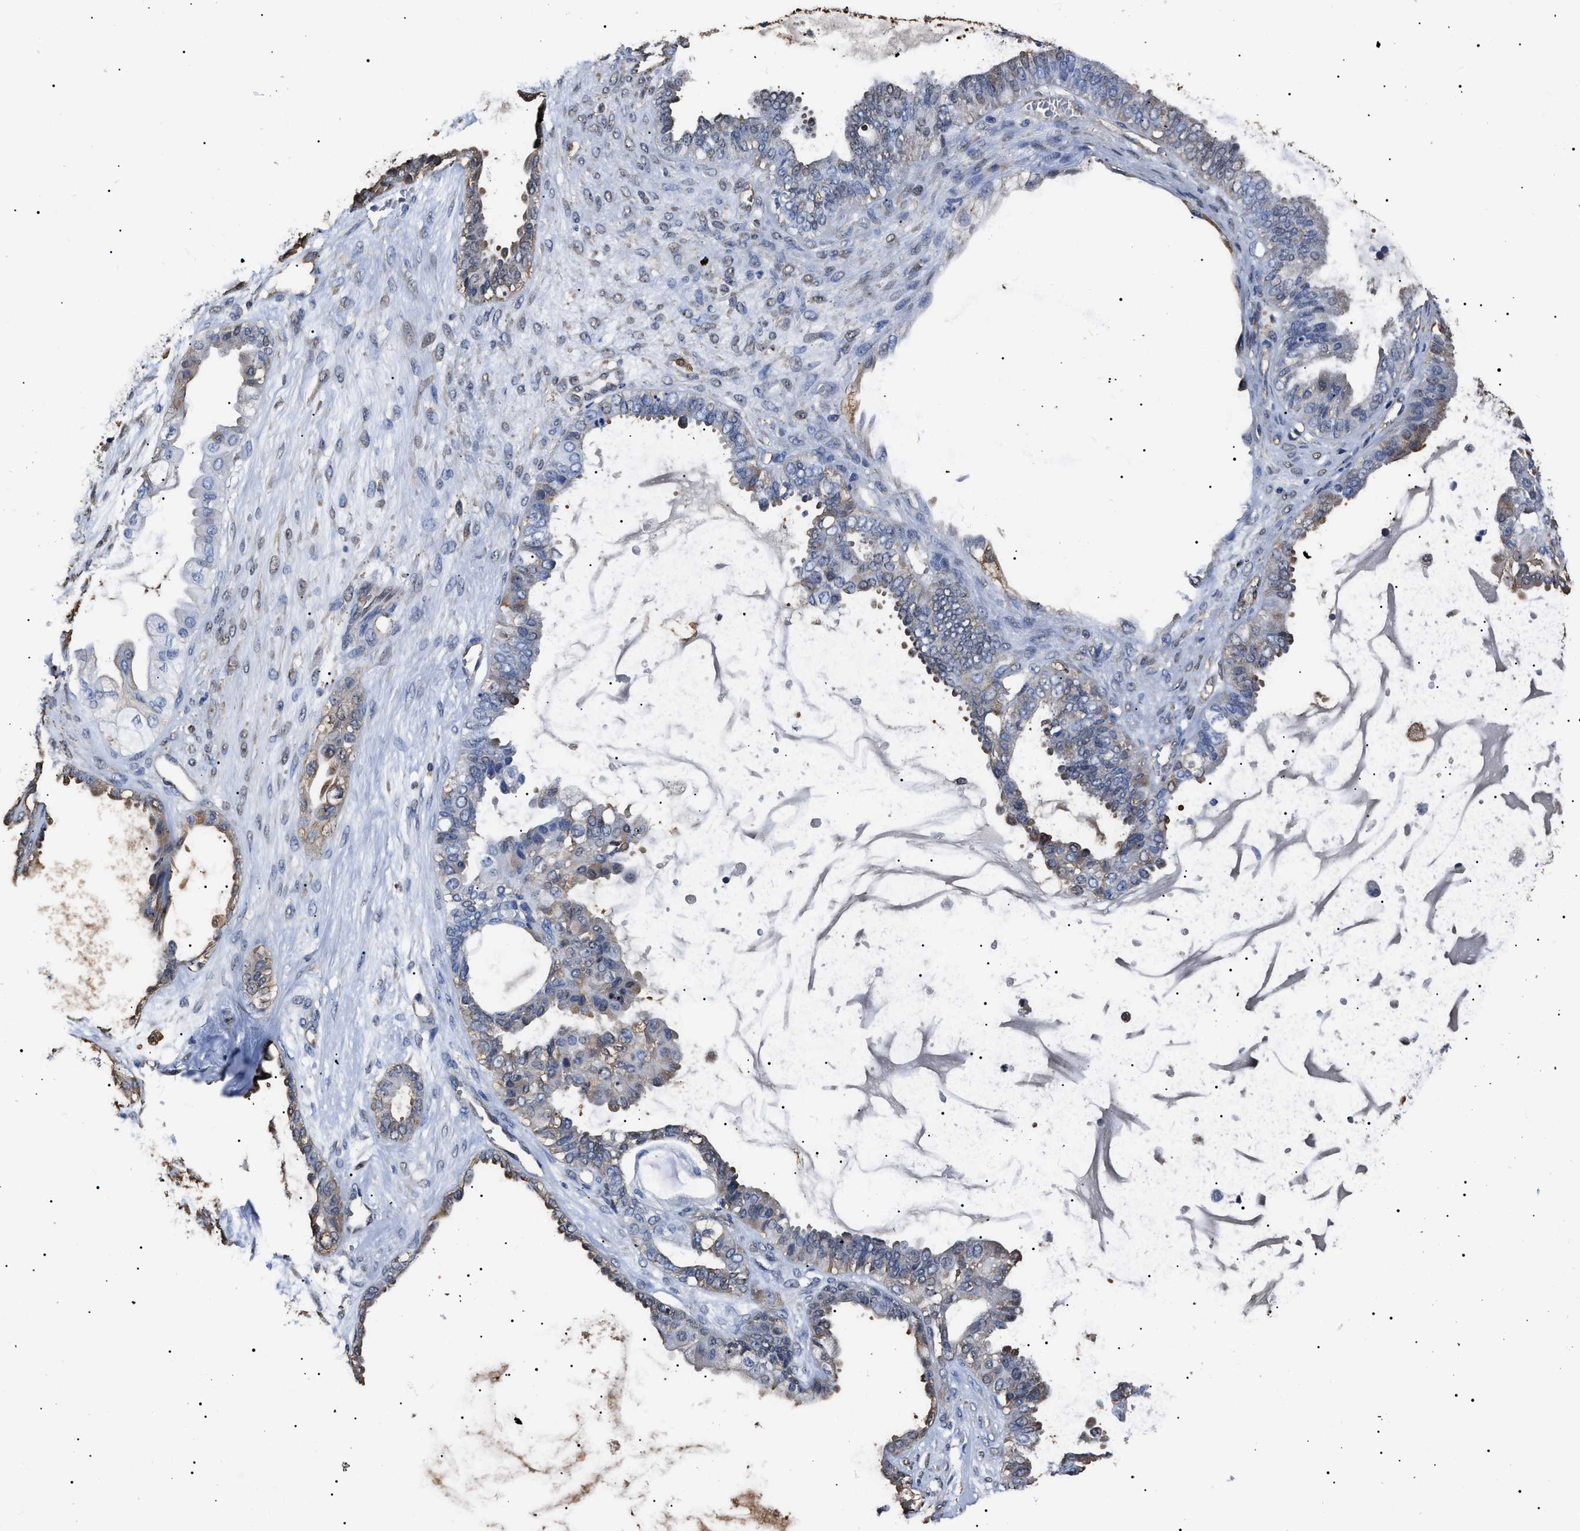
{"staining": {"intensity": "weak", "quantity": "<25%", "location": "cytoplasmic/membranous,nuclear"}, "tissue": "ovarian cancer", "cell_type": "Tumor cells", "image_type": "cancer", "snomed": [{"axis": "morphology", "description": "Carcinoma, NOS"}, {"axis": "morphology", "description": "Carcinoma, endometroid"}, {"axis": "topography", "description": "Ovary"}], "caption": "Immunohistochemistry of human ovarian cancer reveals no staining in tumor cells.", "gene": "ALDH1A1", "patient": {"sex": "female", "age": 50}}